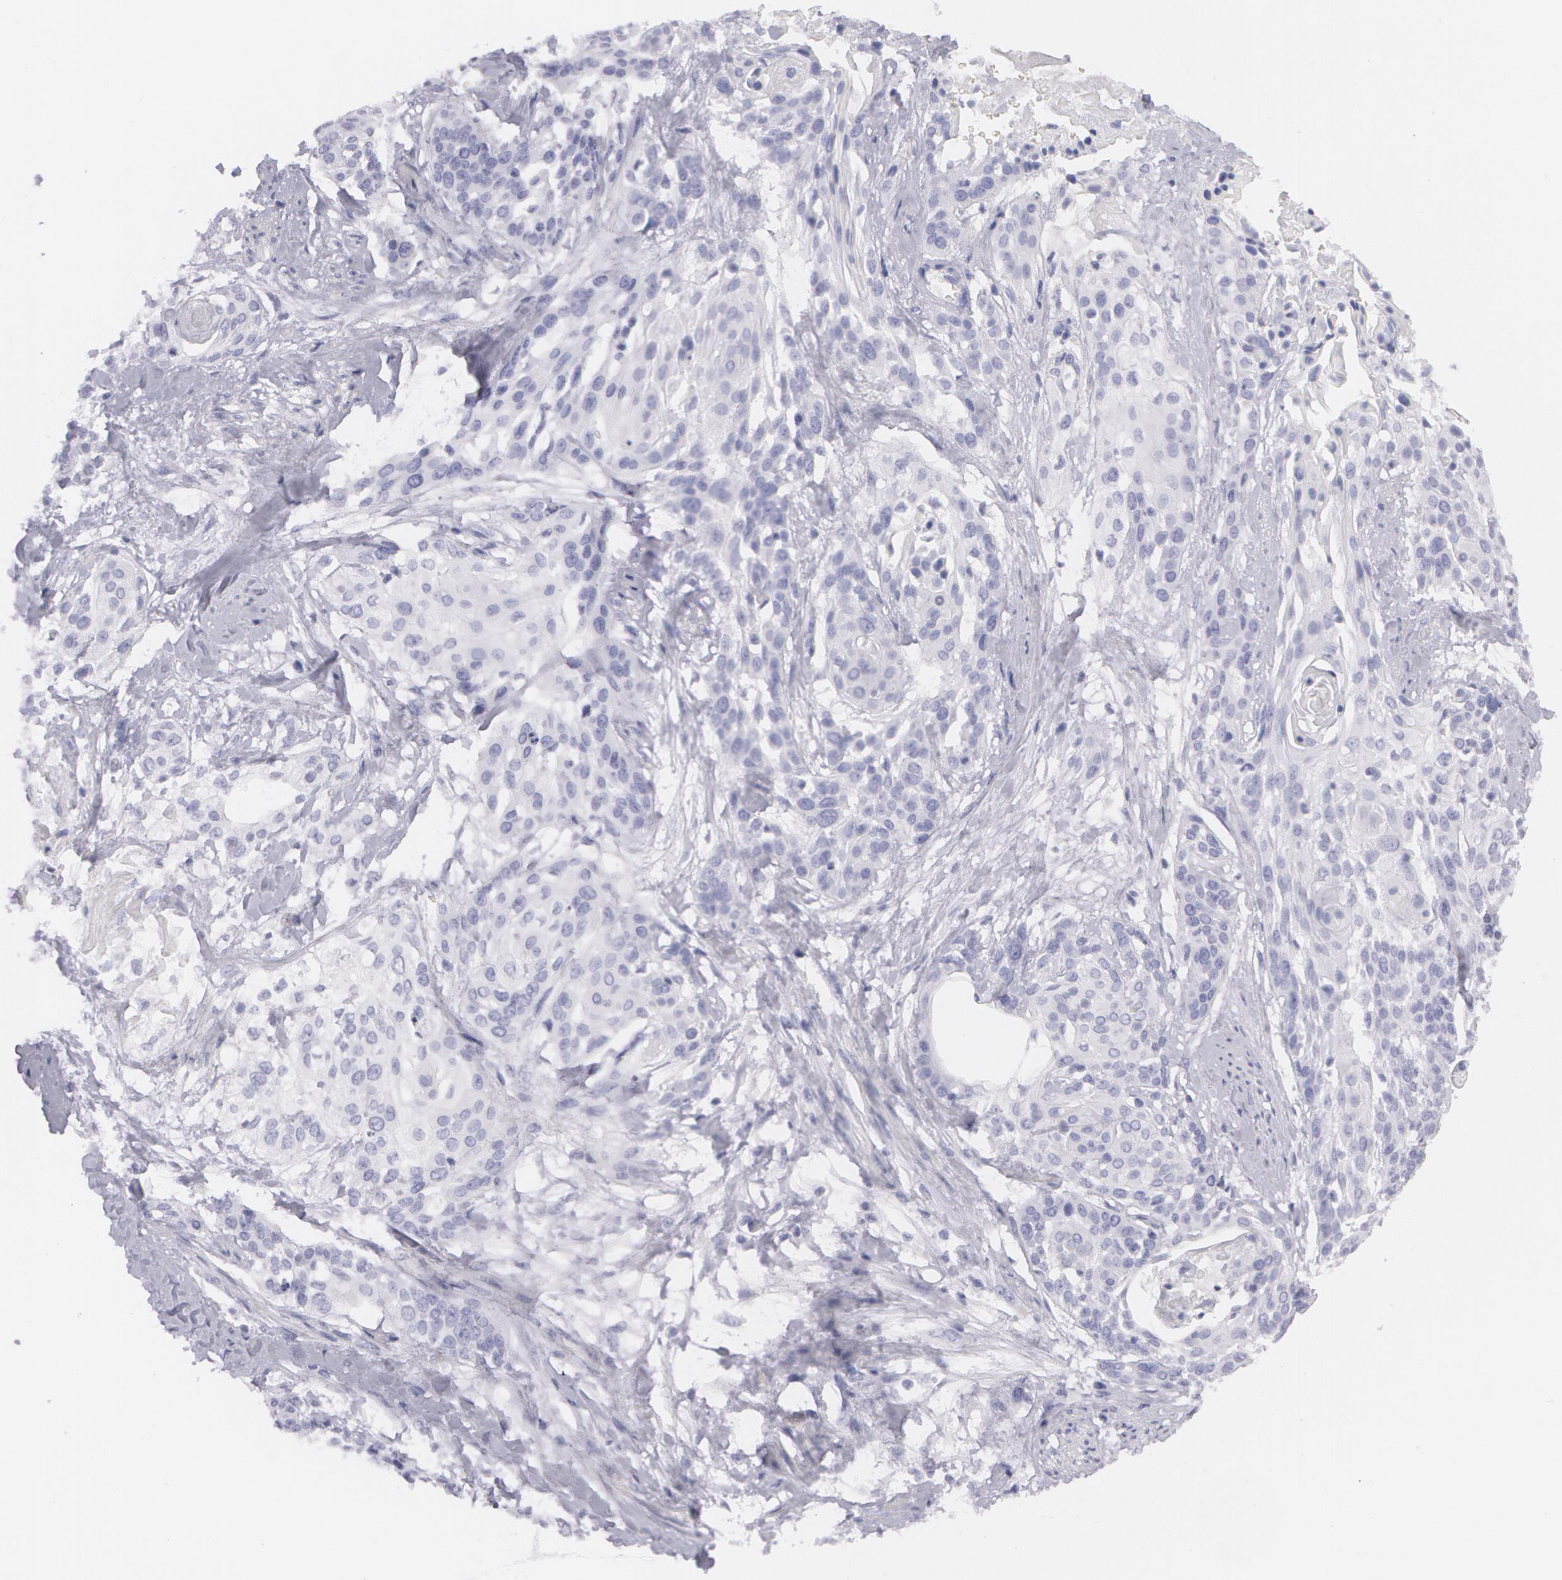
{"staining": {"intensity": "negative", "quantity": "none", "location": "none"}, "tissue": "cervical cancer", "cell_type": "Tumor cells", "image_type": "cancer", "snomed": [{"axis": "morphology", "description": "Squamous cell carcinoma, NOS"}, {"axis": "topography", "description": "Cervix"}], "caption": "This is an IHC image of cervical cancer (squamous cell carcinoma). There is no expression in tumor cells.", "gene": "AMACR", "patient": {"sex": "female", "age": 57}}